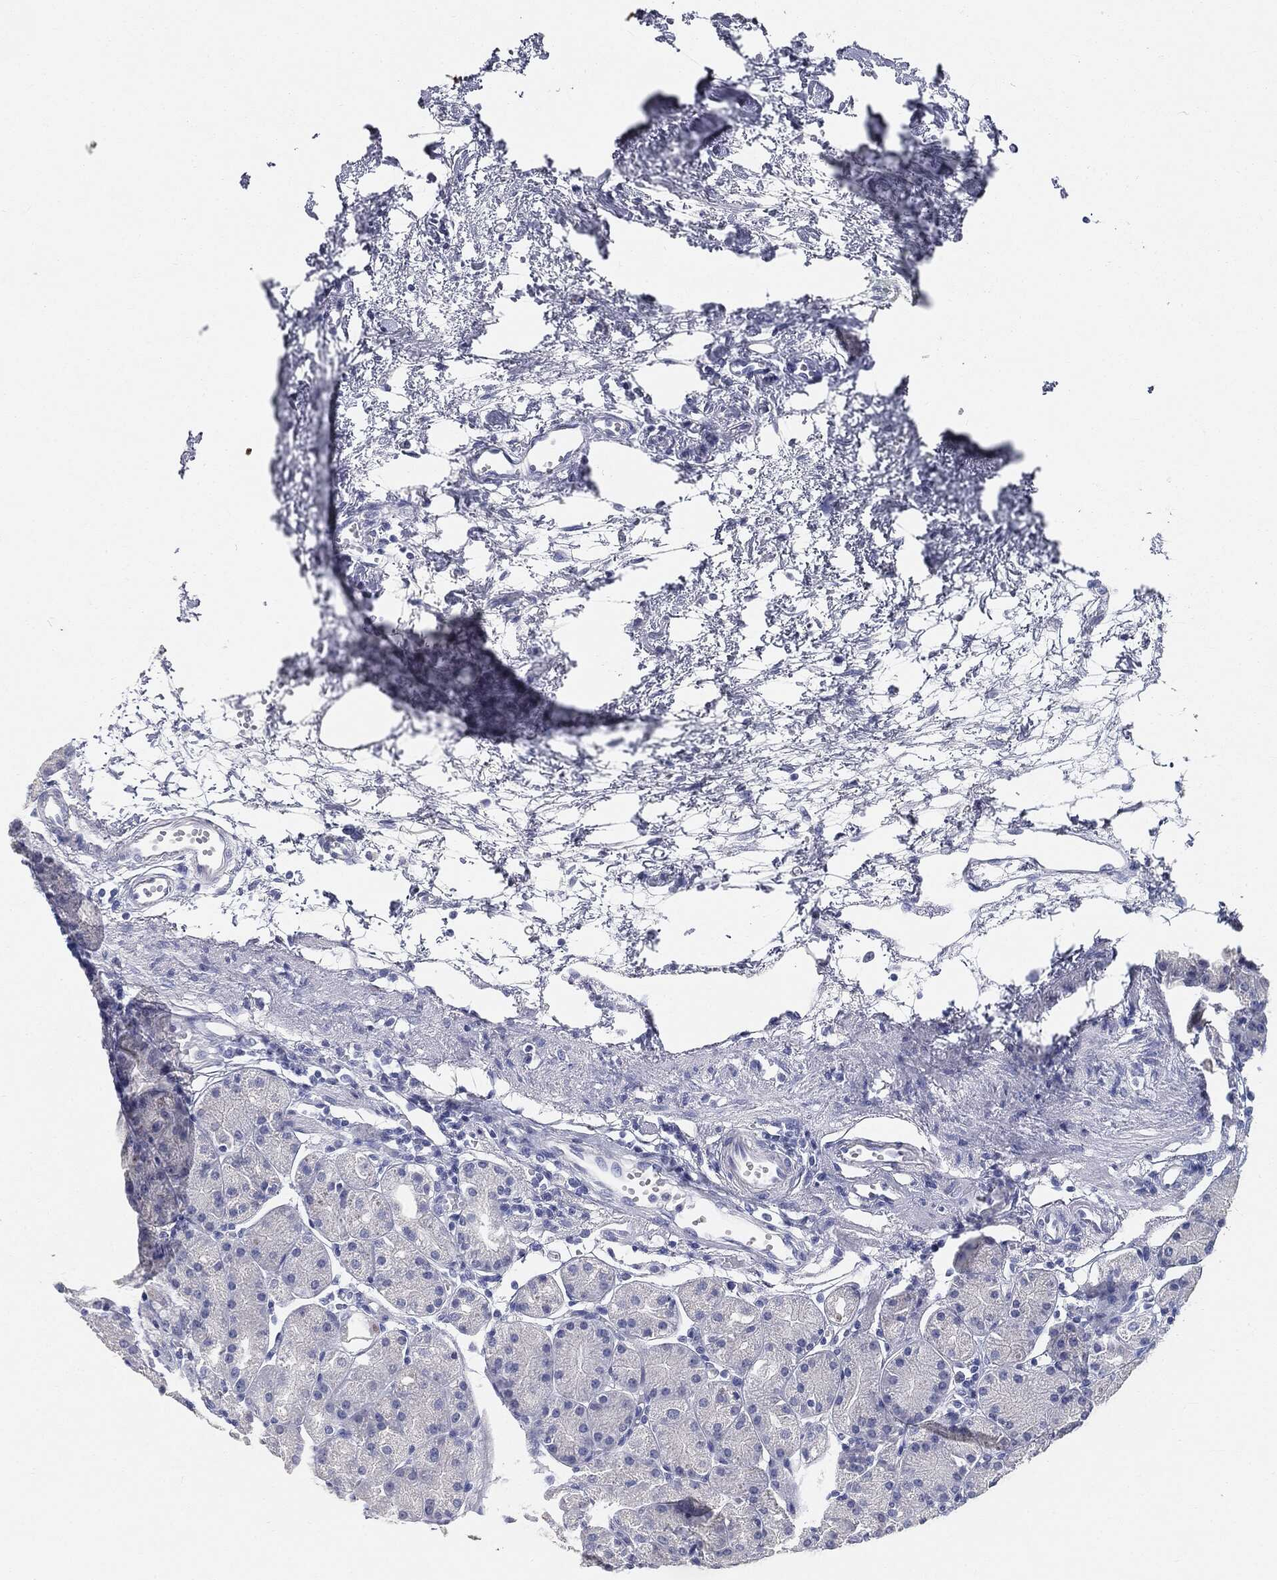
{"staining": {"intensity": "negative", "quantity": "none", "location": "none"}, "tissue": "stomach", "cell_type": "Glandular cells", "image_type": "normal", "snomed": [{"axis": "morphology", "description": "Normal tissue, NOS"}, {"axis": "morphology", "description": "Adenocarcinoma, NOS"}, {"axis": "topography", "description": "Stomach"}], "caption": "Image shows no significant protein positivity in glandular cells of unremarkable stomach.", "gene": "CUZD1", "patient": {"sex": "female", "age": 81}}